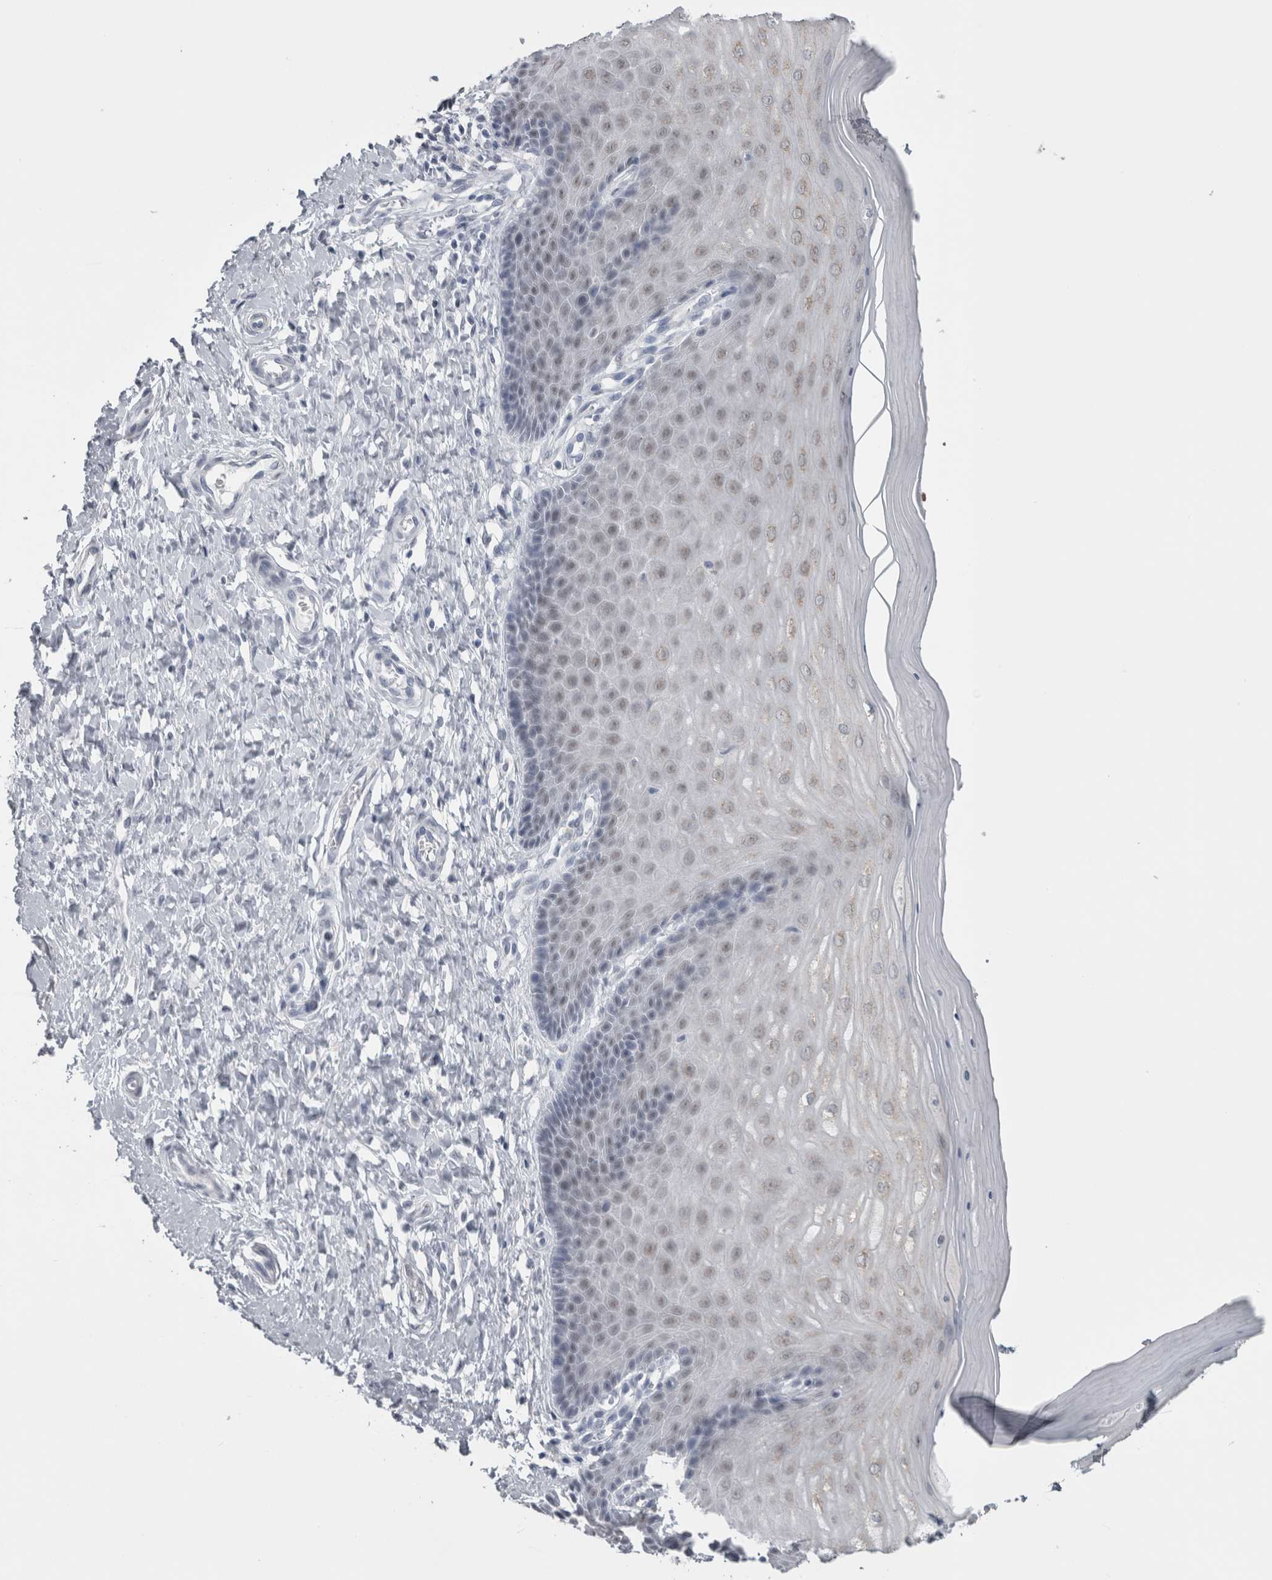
{"staining": {"intensity": "negative", "quantity": "none", "location": "none"}, "tissue": "cervix", "cell_type": "Squamous epithelial cells", "image_type": "normal", "snomed": [{"axis": "morphology", "description": "Normal tissue, NOS"}, {"axis": "topography", "description": "Cervix"}], "caption": "Squamous epithelial cells show no significant protein expression in normal cervix. (Brightfield microscopy of DAB IHC at high magnification).", "gene": "PLIN1", "patient": {"sex": "female", "age": 55}}